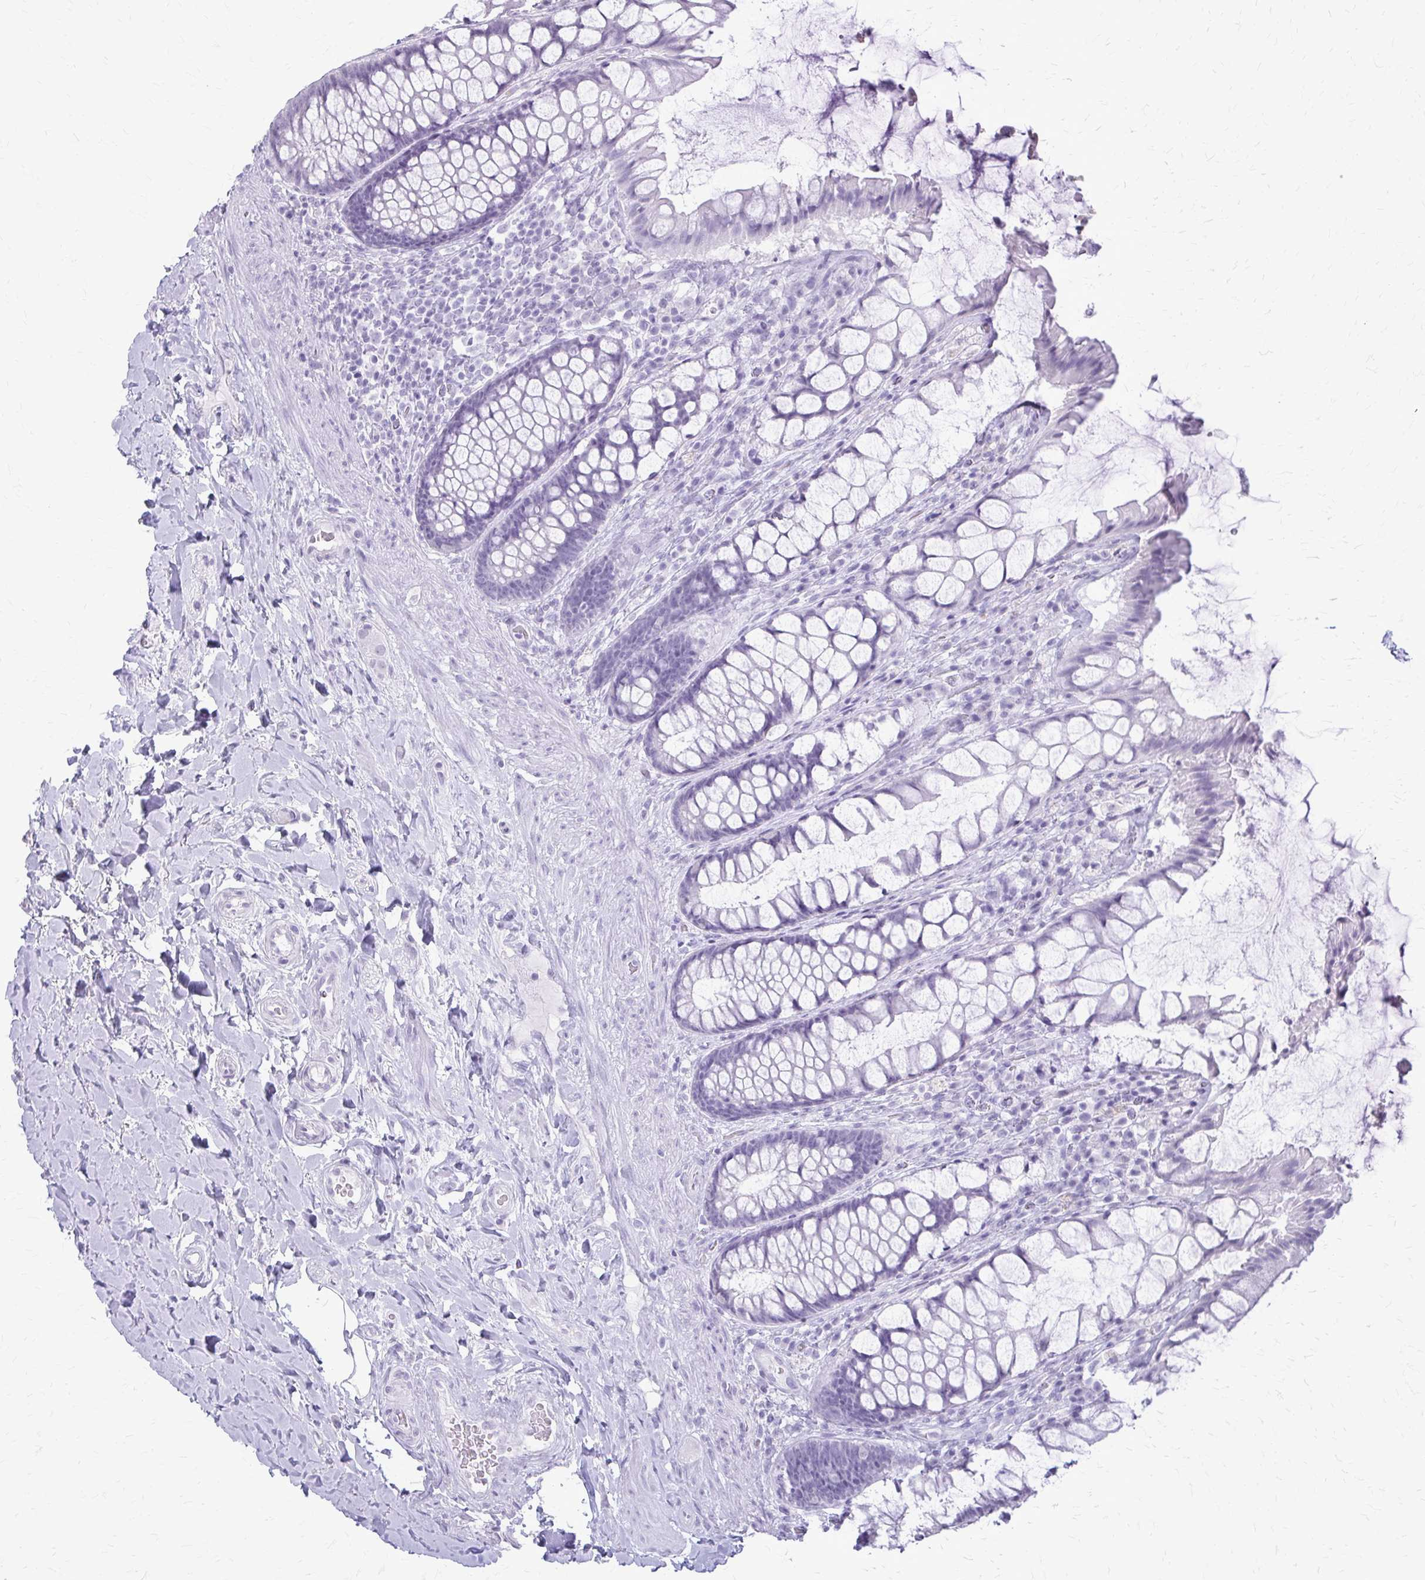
{"staining": {"intensity": "negative", "quantity": "none", "location": "none"}, "tissue": "rectum", "cell_type": "Glandular cells", "image_type": "normal", "snomed": [{"axis": "morphology", "description": "Normal tissue, NOS"}, {"axis": "topography", "description": "Rectum"}], "caption": "This histopathology image is of benign rectum stained with immunohistochemistry (IHC) to label a protein in brown with the nuclei are counter-stained blue. There is no positivity in glandular cells.", "gene": "KRT5", "patient": {"sex": "female", "age": 58}}